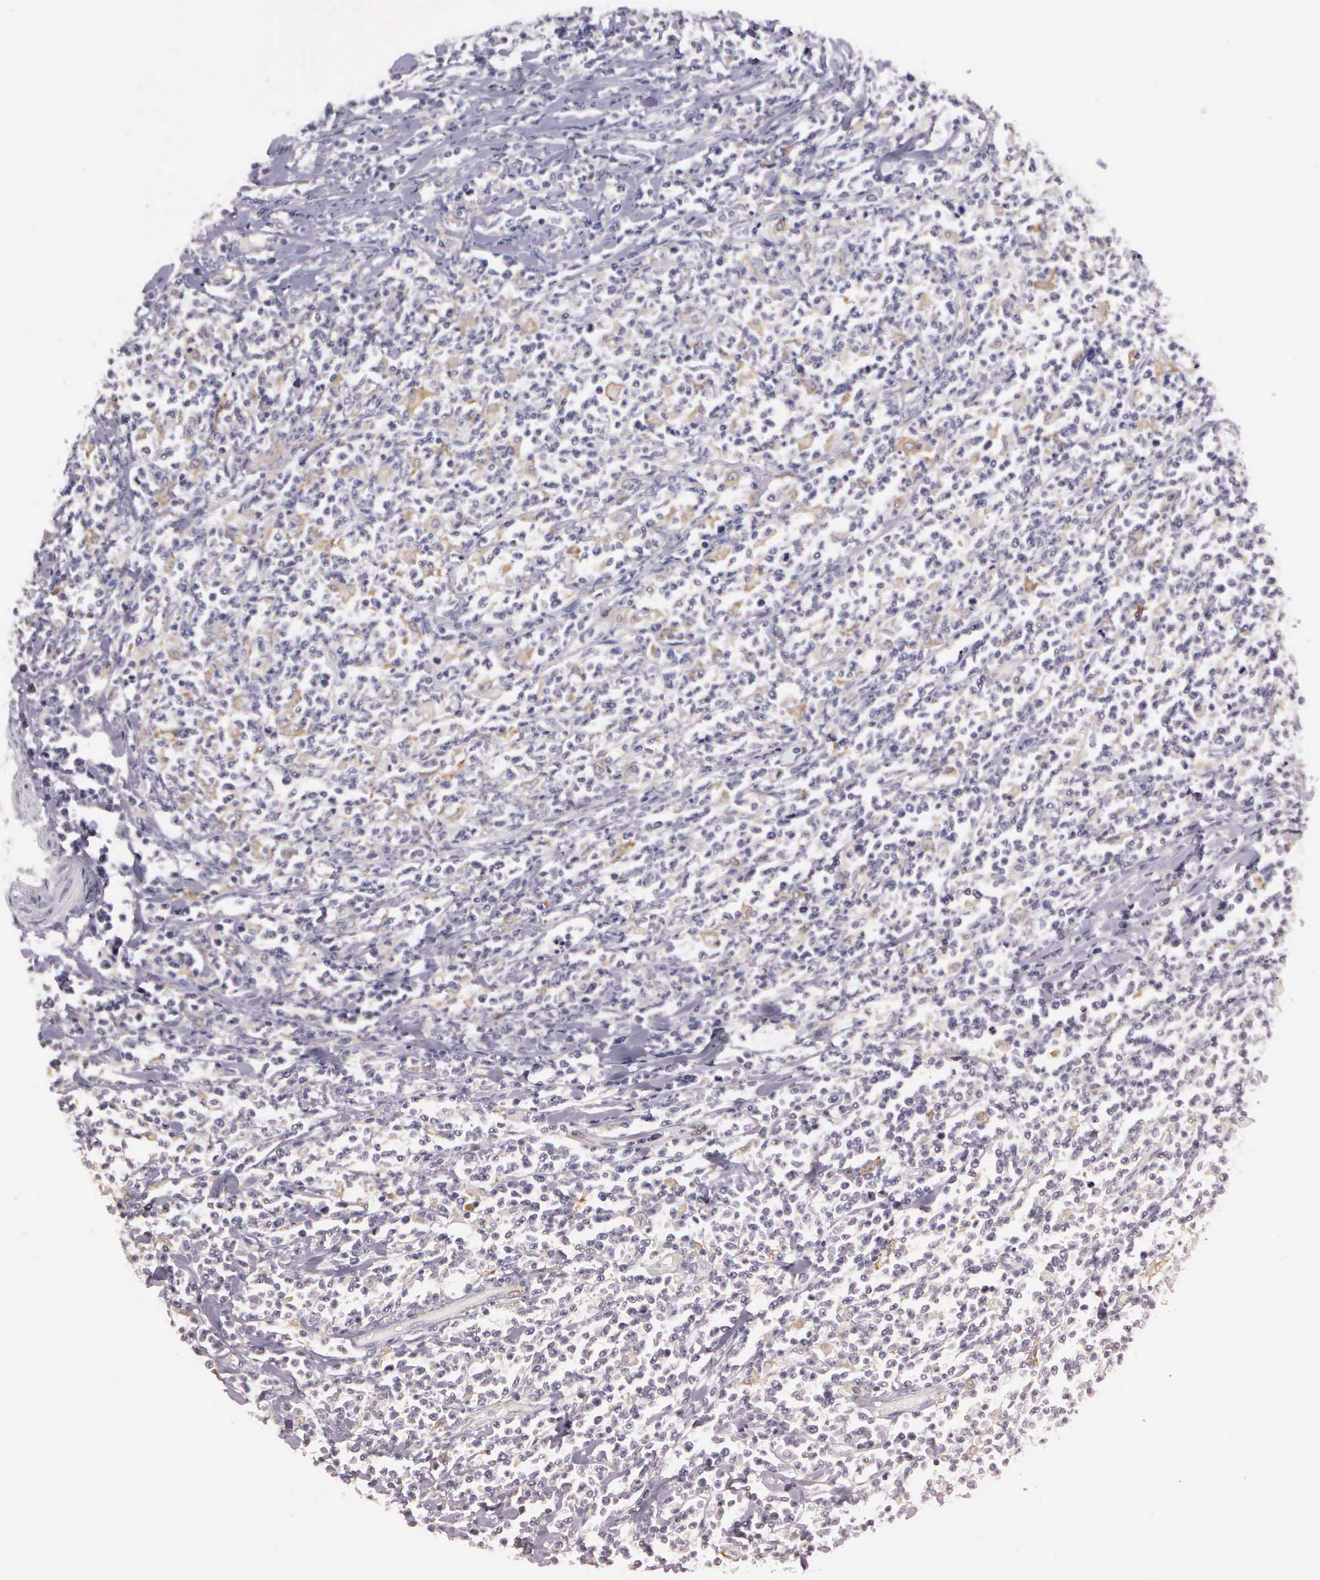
{"staining": {"intensity": "negative", "quantity": "none", "location": "none"}, "tissue": "lymphoma", "cell_type": "Tumor cells", "image_type": "cancer", "snomed": [{"axis": "morphology", "description": "Malignant lymphoma, non-Hodgkin's type, High grade"}, {"axis": "topography", "description": "Colon"}], "caption": "Human lymphoma stained for a protein using IHC demonstrates no positivity in tumor cells.", "gene": "LIN52", "patient": {"sex": "male", "age": 82}}